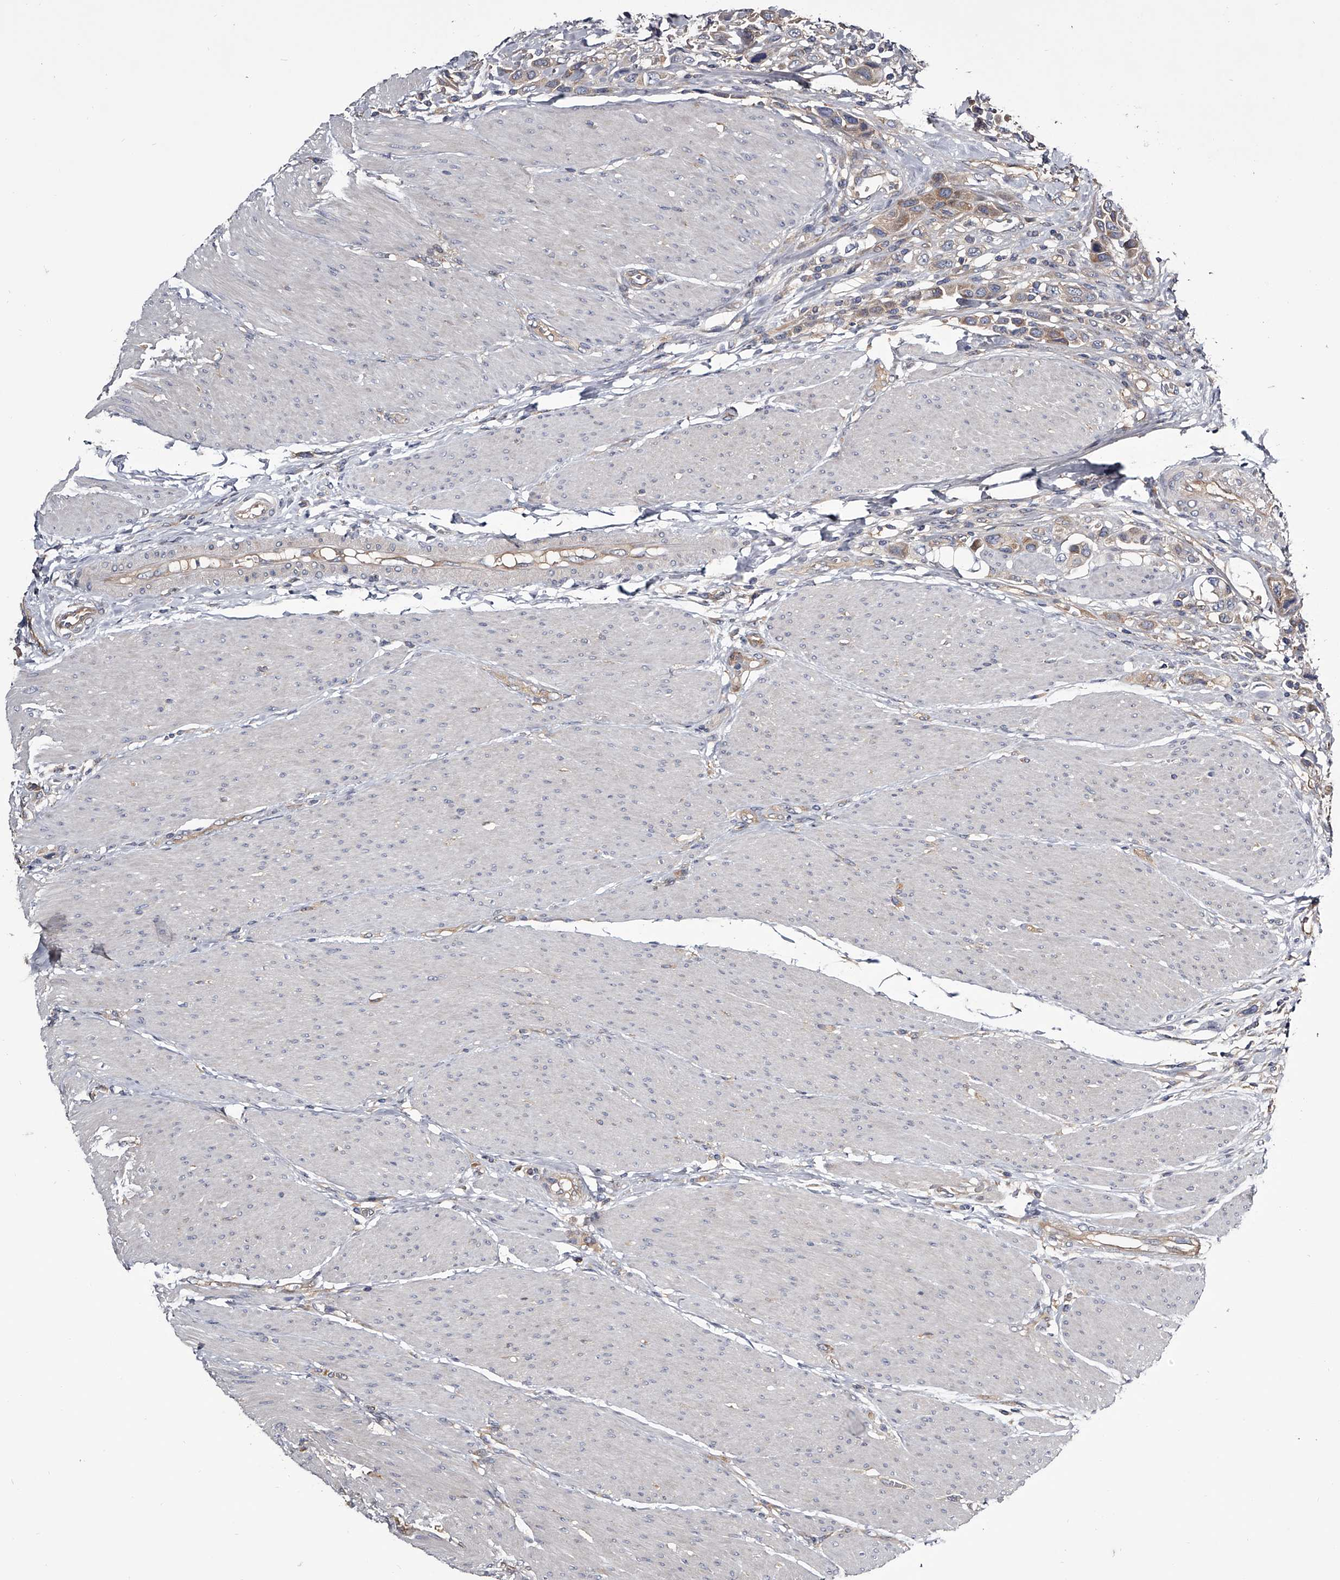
{"staining": {"intensity": "moderate", "quantity": ">75%", "location": "cytoplasmic/membranous"}, "tissue": "urothelial cancer", "cell_type": "Tumor cells", "image_type": "cancer", "snomed": [{"axis": "morphology", "description": "Urothelial carcinoma, High grade"}, {"axis": "topography", "description": "Urinary bladder"}], "caption": "Immunohistochemical staining of high-grade urothelial carcinoma displays moderate cytoplasmic/membranous protein positivity in approximately >75% of tumor cells.", "gene": "GAPVD1", "patient": {"sex": "male", "age": 50}}